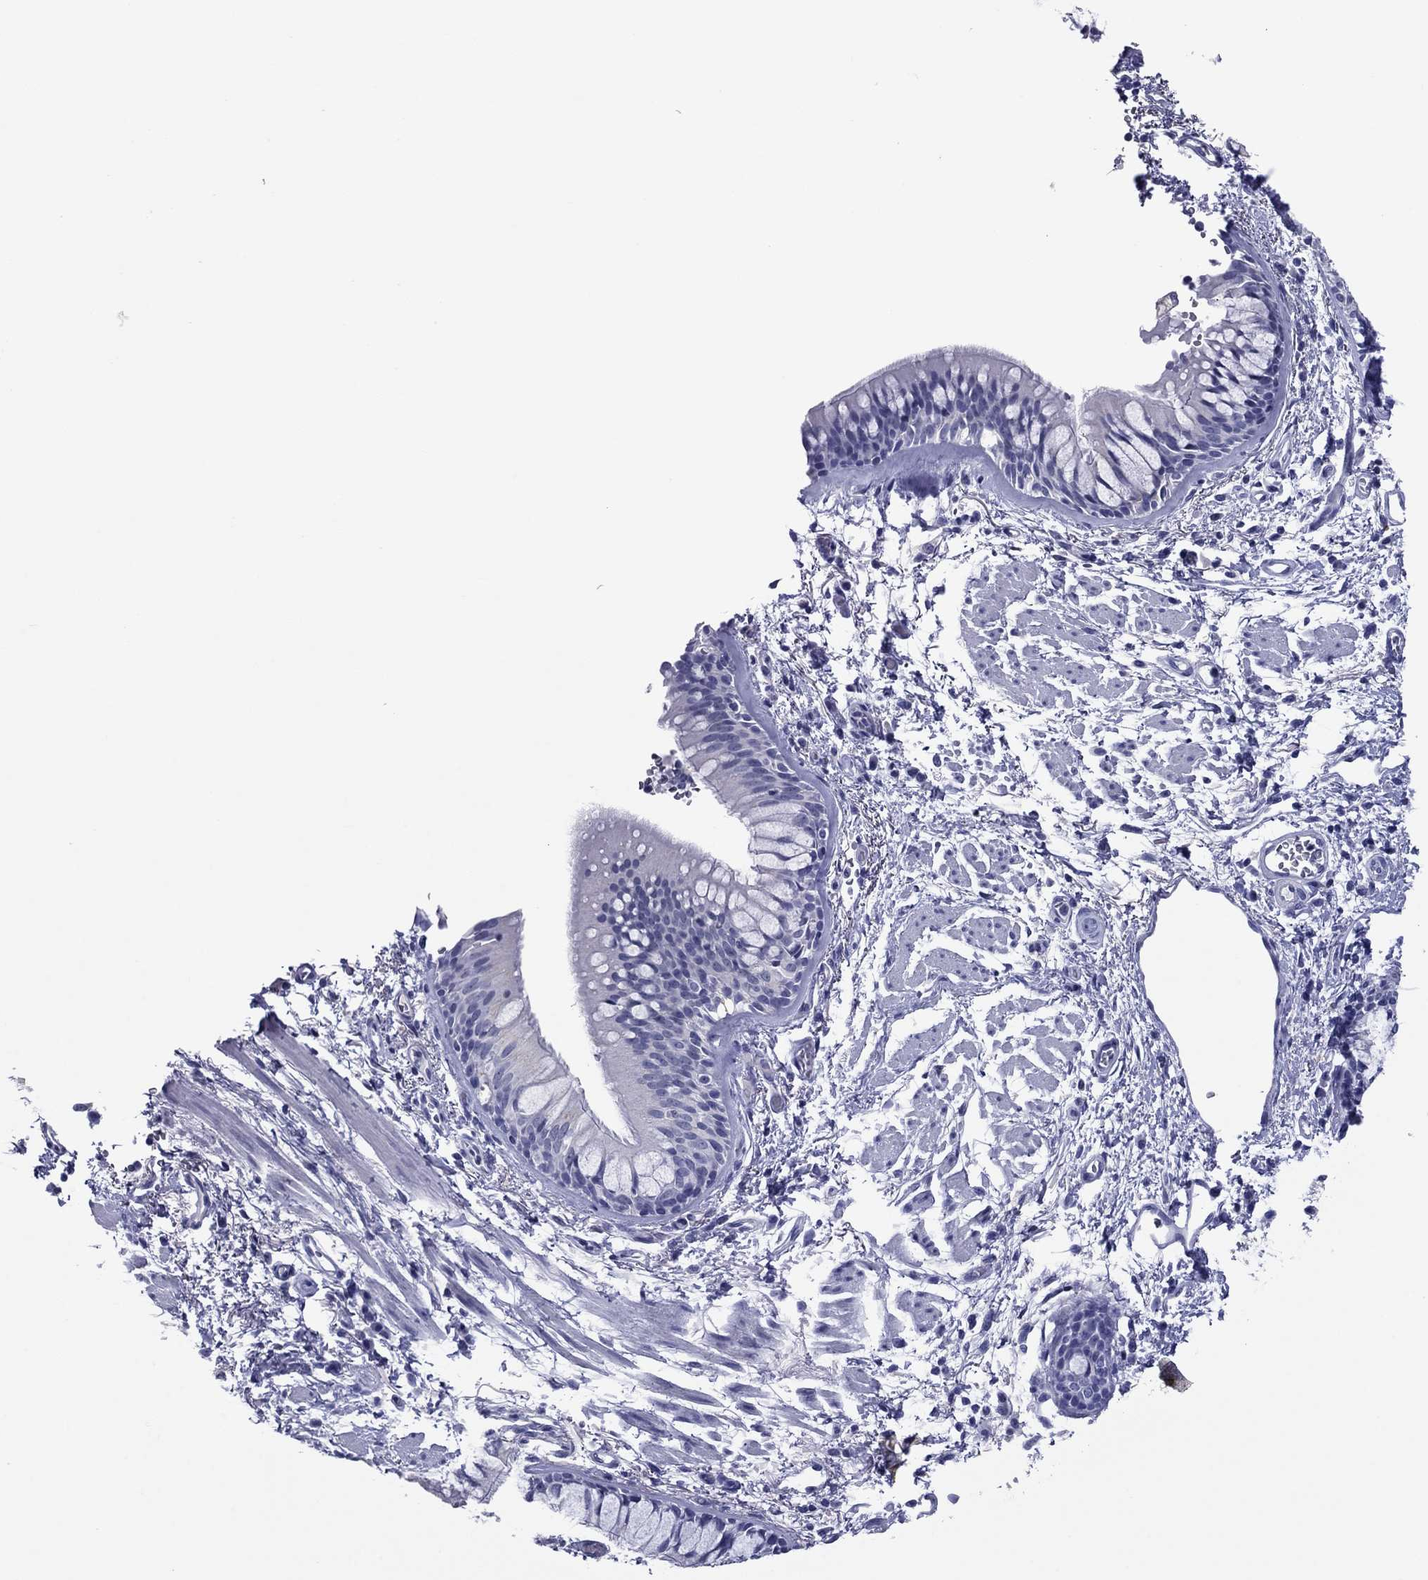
{"staining": {"intensity": "negative", "quantity": "none", "location": "none"}, "tissue": "bronchus", "cell_type": "Respiratory epithelial cells", "image_type": "normal", "snomed": [{"axis": "morphology", "description": "Normal tissue, NOS"}, {"axis": "topography", "description": "Bronchus"}, {"axis": "topography", "description": "Lung"}], "caption": "This histopathology image is of unremarkable bronchus stained with immunohistochemistry (IHC) to label a protein in brown with the nuclei are counter-stained blue. There is no expression in respiratory epithelial cells. The staining is performed using DAB (3,3'-diaminobenzidine) brown chromogen with nuclei counter-stained in using hematoxylin.", "gene": "TCFL5", "patient": {"sex": "female", "age": 57}}